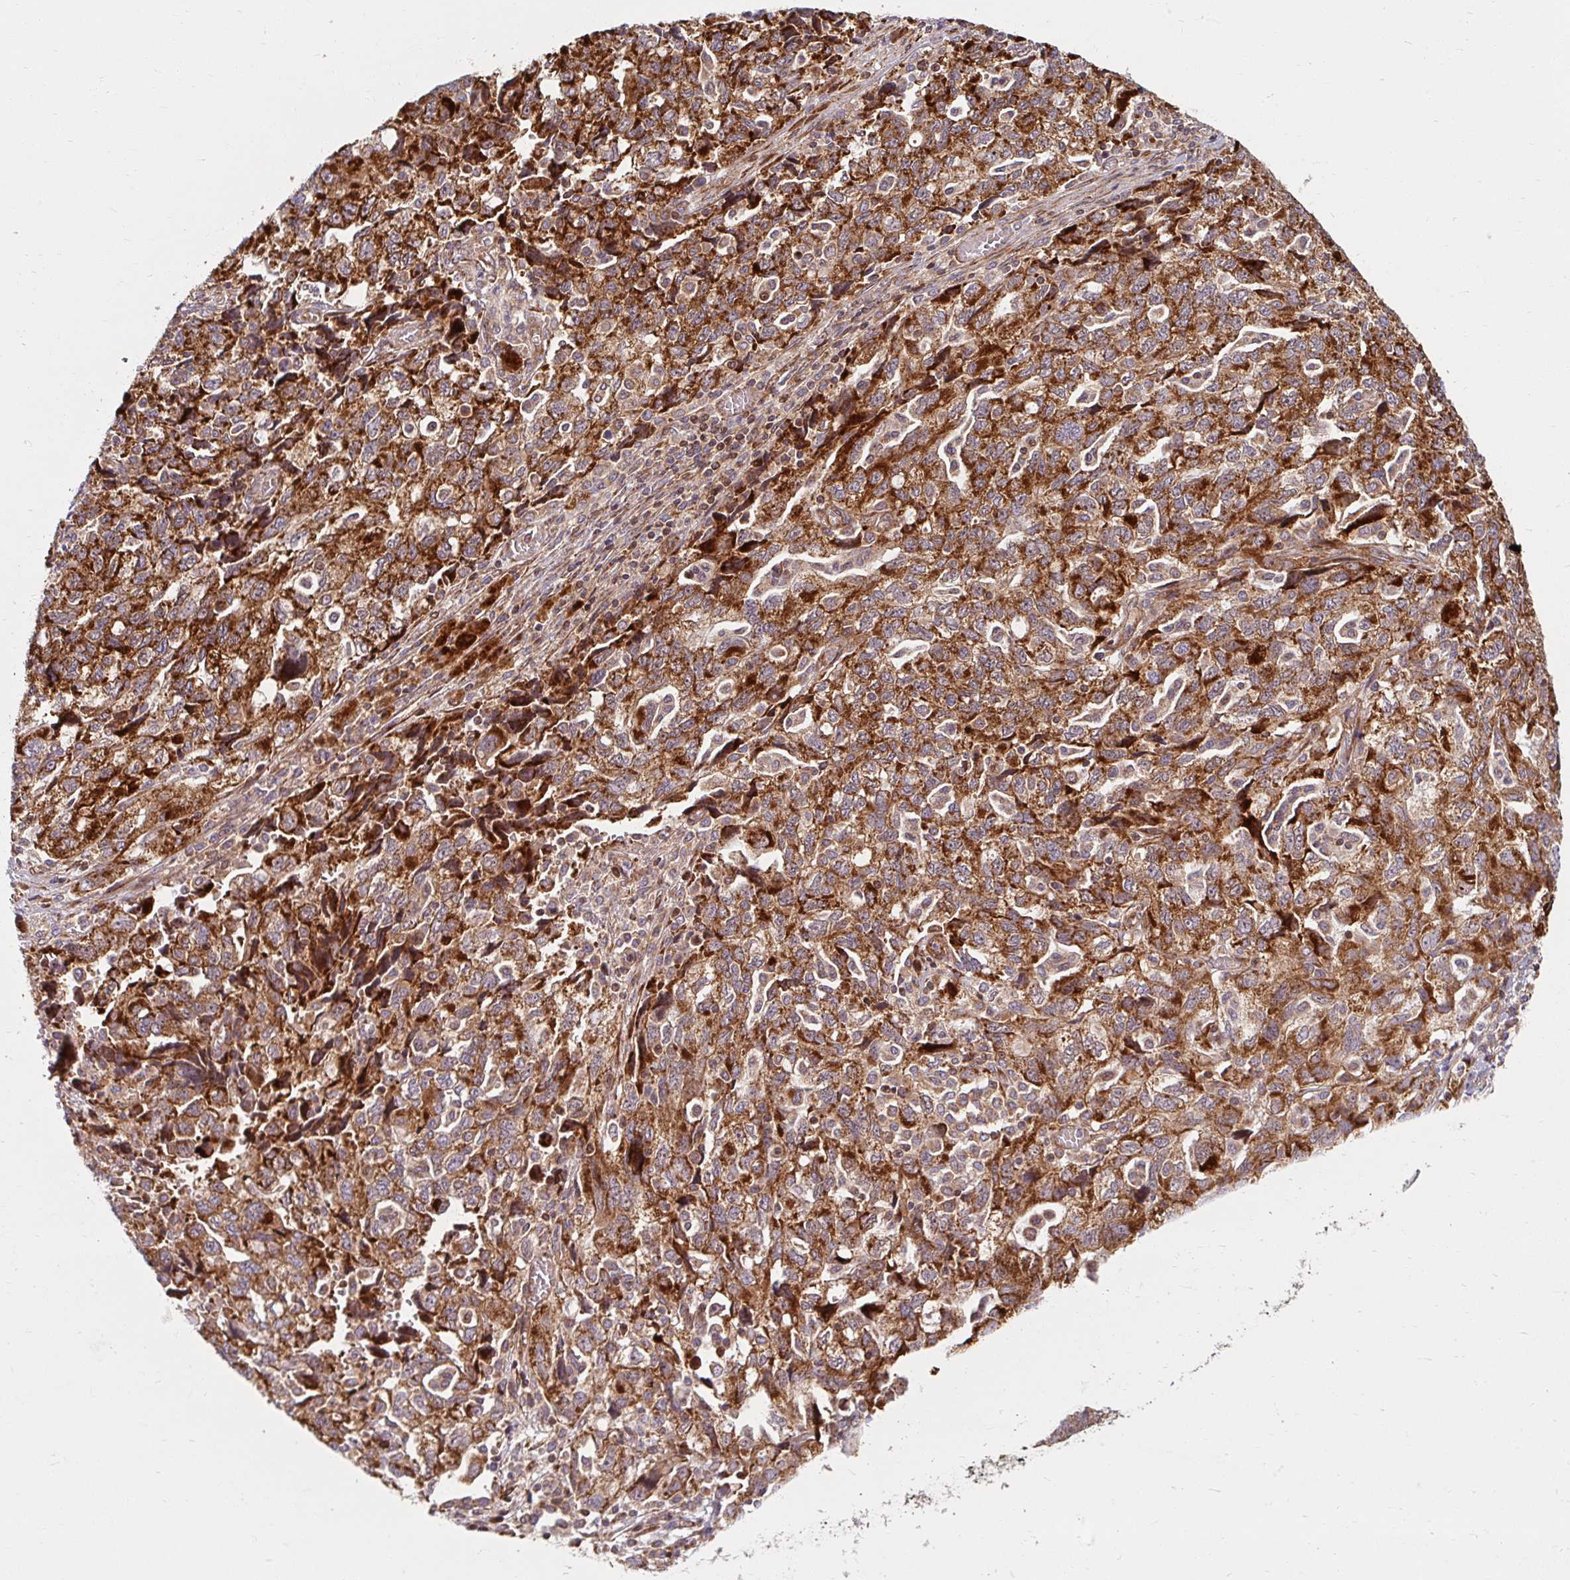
{"staining": {"intensity": "strong", "quantity": ">75%", "location": "cytoplasmic/membranous"}, "tissue": "ovarian cancer", "cell_type": "Tumor cells", "image_type": "cancer", "snomed": [{"axis": "morphology", "description": "Carcinoma, NOS"}, {"axis": "morphology", "description": "Cystadenocarcinoma, serous, NOS"}, {"axis": "topography", "description": "Ovary"}], "caption": "This histopathology image demonstrates carcinoma (ovarian) stained with immunohistochemistry to label a protein in brown. The cytoplasmic/membranous of tumor cells show strong positivity for the protein. Nuclei are counter-stained blue.", "gene": "BTF3", "patient": {"sex": "female", "age": 69}}